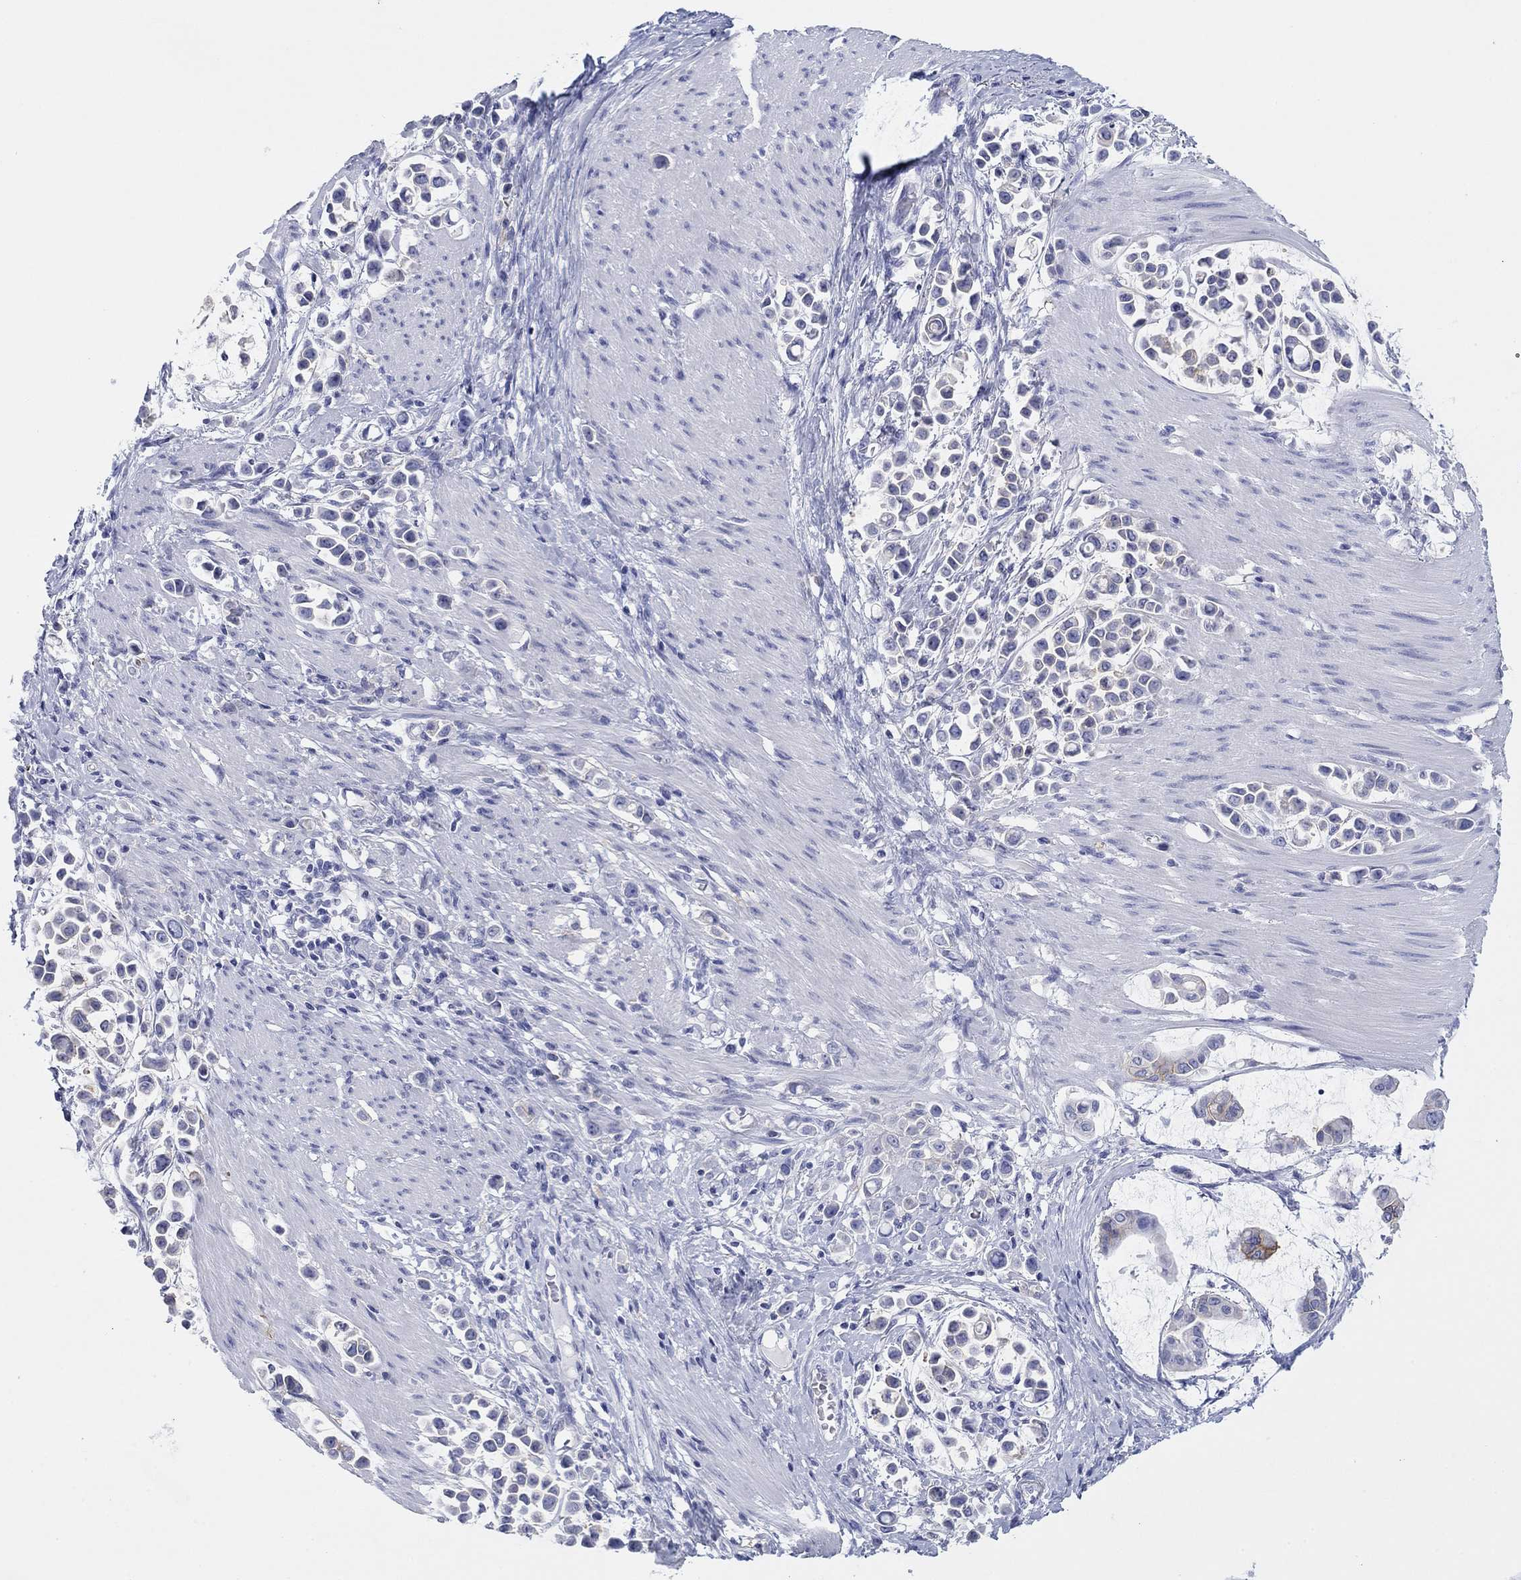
{"staining": {"intensity": "negative", "quantity": "none", "location": "none"}, "tissue": "stomach cancer", "cell_type": "Tumor cells", "image_type": "cancer", "snomed": [{"axis": "morphology", "description": "Adenocarcinoma, NOS"}, {"axis": "topography", "description": "Stomach"}], "caption": "Immunohistochemical staining of stomach cancer (adenocarcinoma) shows no significant positivity in tumor cells.", "gene": "ATP1B1", "patient": {"sex": "male", "age": 82}}